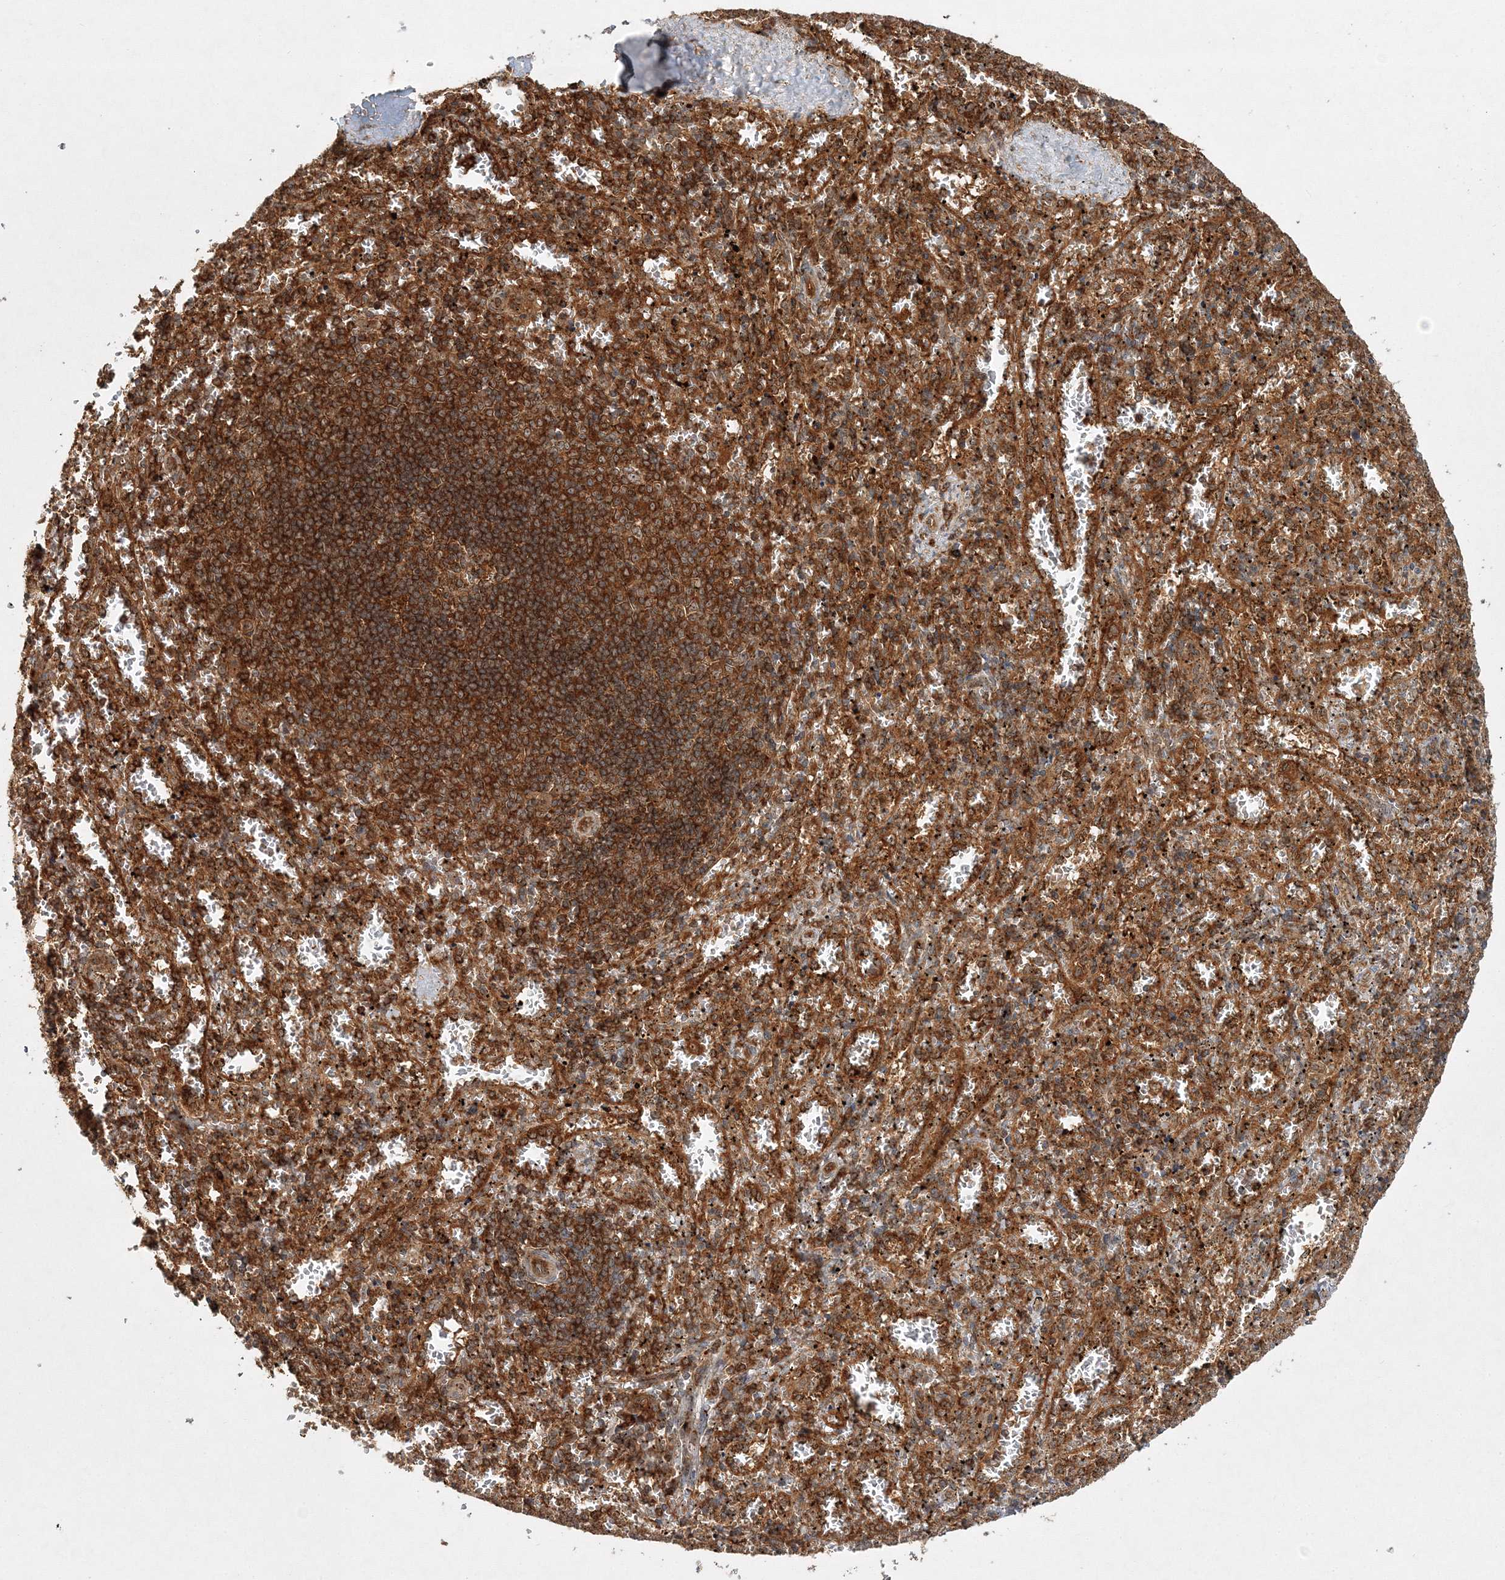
{"staining": {"intensity": "strong", "quantity": ">75%", "location": "cytoplasmic/membranous"}, "tissue": "spleen", "cell_type": "Cells in red pulp", "image_type": "normal", "snomed": [{"axis": "morphology", "description": "Normal tissue, NOS"}, {"axis": "topography", "description": "Spleen"}], "caption": "Spleen stained with a brown dye shows strong cytoplasmic/membranous positive positivity in about >75% of cells in red pulp.", "gene": "WDR37", "patient": {"sex": "male", "age": 11}}